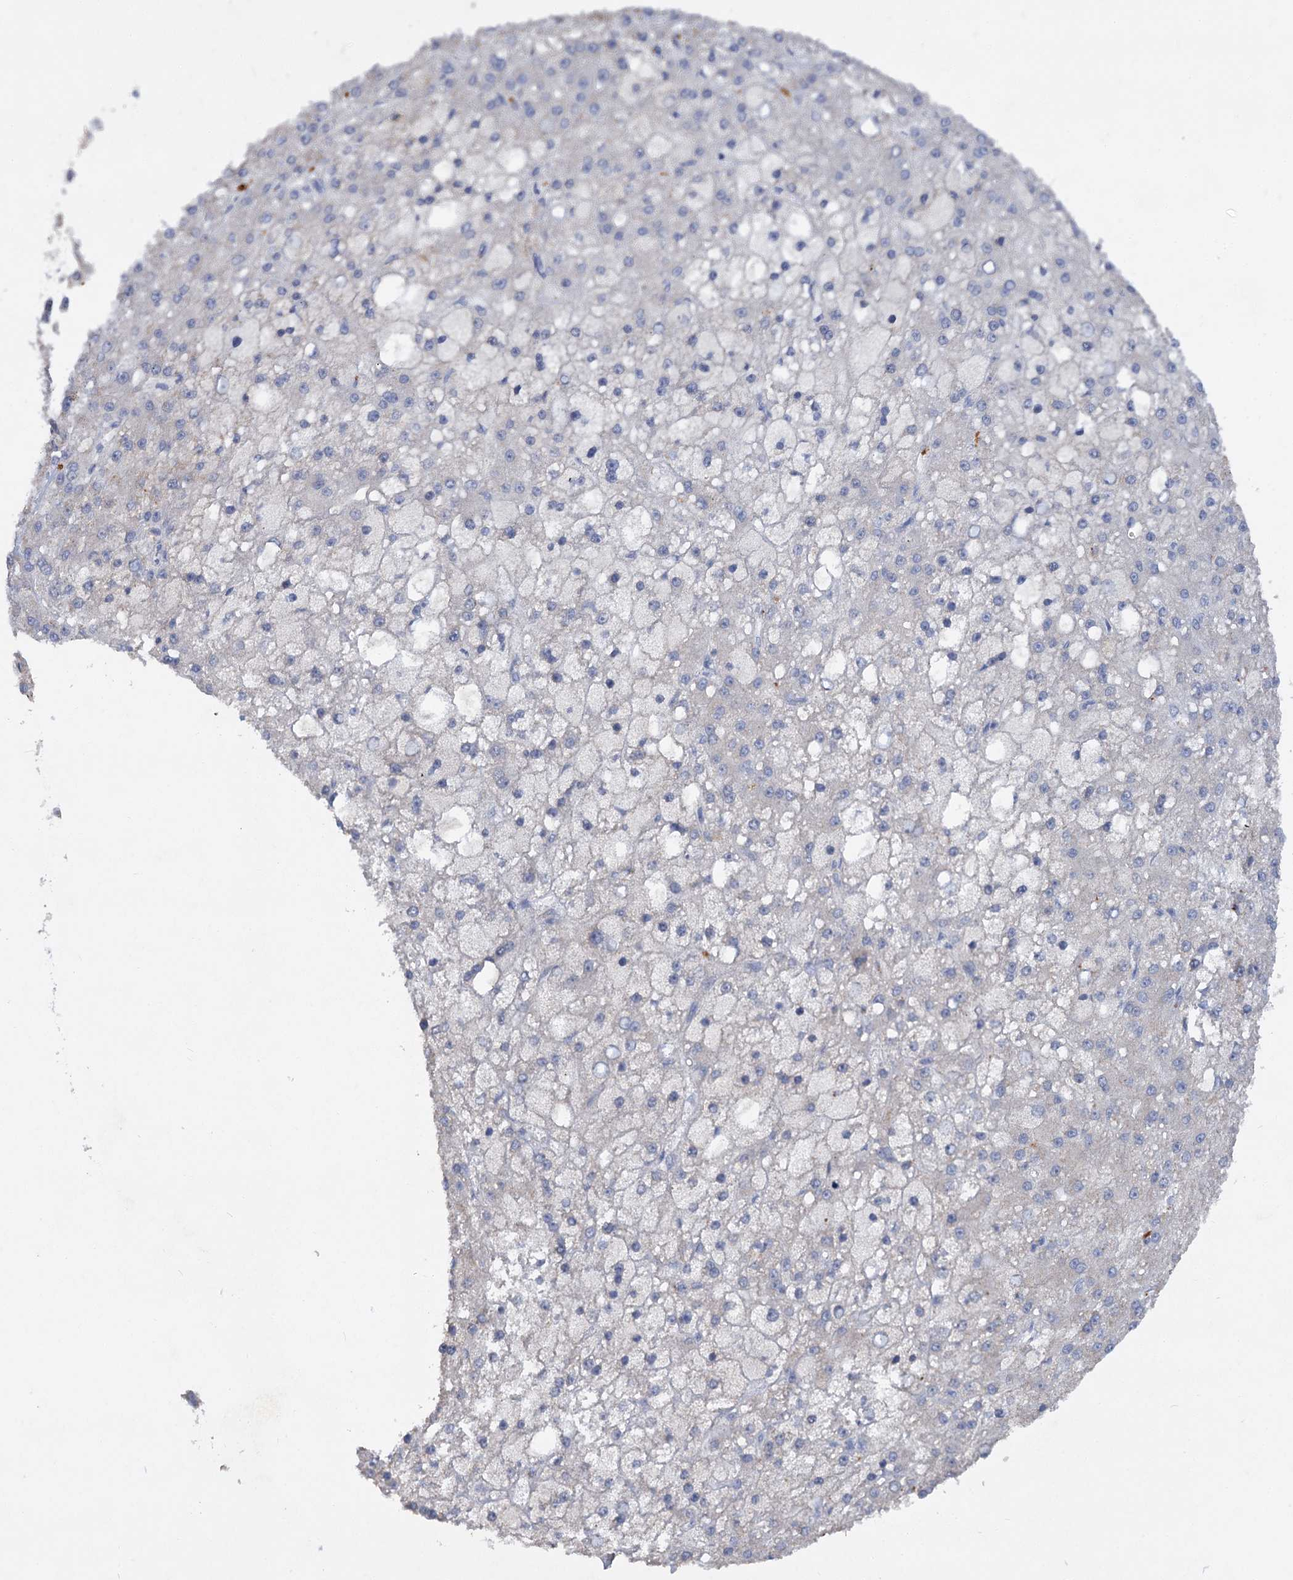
{"staining": {"intensity": "negative", "quantity": "none", "location": "none"}, "tissue": "liver cancer", "cell_type": "Tumor cells", "image_type": "cancer", "snomed": [{"axis": "morphology", "description": "Carcinoma, Hepatocellular, NOS"}, {"axis": "topography", "description": "Liver"}], "caption": "The immunohistochemistry photomicrograph has no significant expression in tumor cells of liver cancer (hepatocellular carcinoma) tissue.", "gene": "ATP4A", "patient": {"sex": "male", "age": 67}}